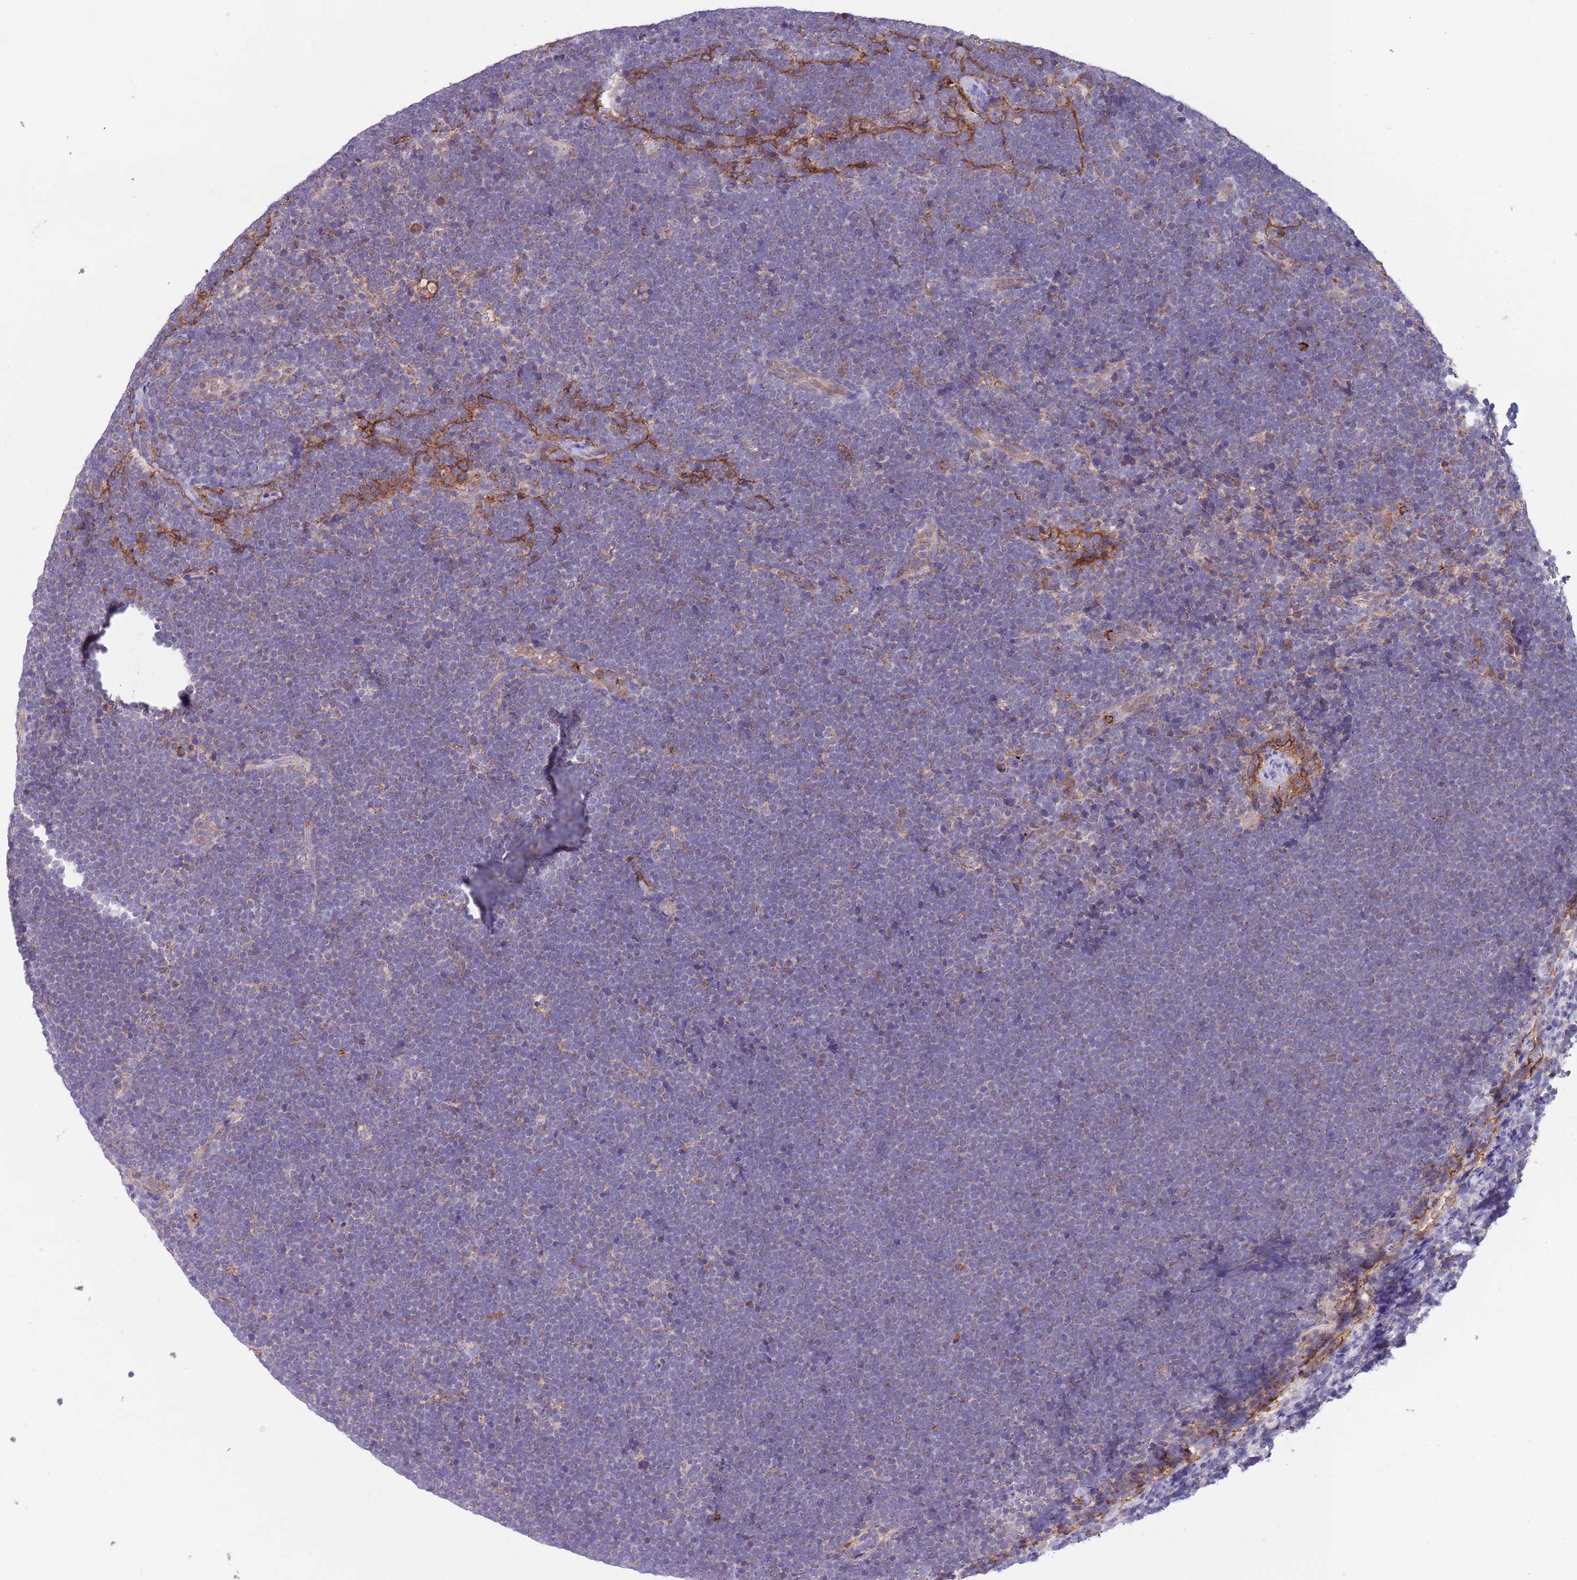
{"staining": {"intensity": "negative", "quantity": "none", "location": "none"}, "tissue": "lymphoma", "cell_type": "Tumor cells", "image_type": "cancer", "snomed": [{"axis": "morphology", "description": "Malignant lymphoma, non-Hodgkin's type, High grade"}, {"axis": "topography", "description": "Lymph node"}], "caption": "This is an IHC photomicrograph of human lymphoma. There is no positivity in tumor cells.", "gene": "DDT", "patient": {"sex": "male", "age": 13}}